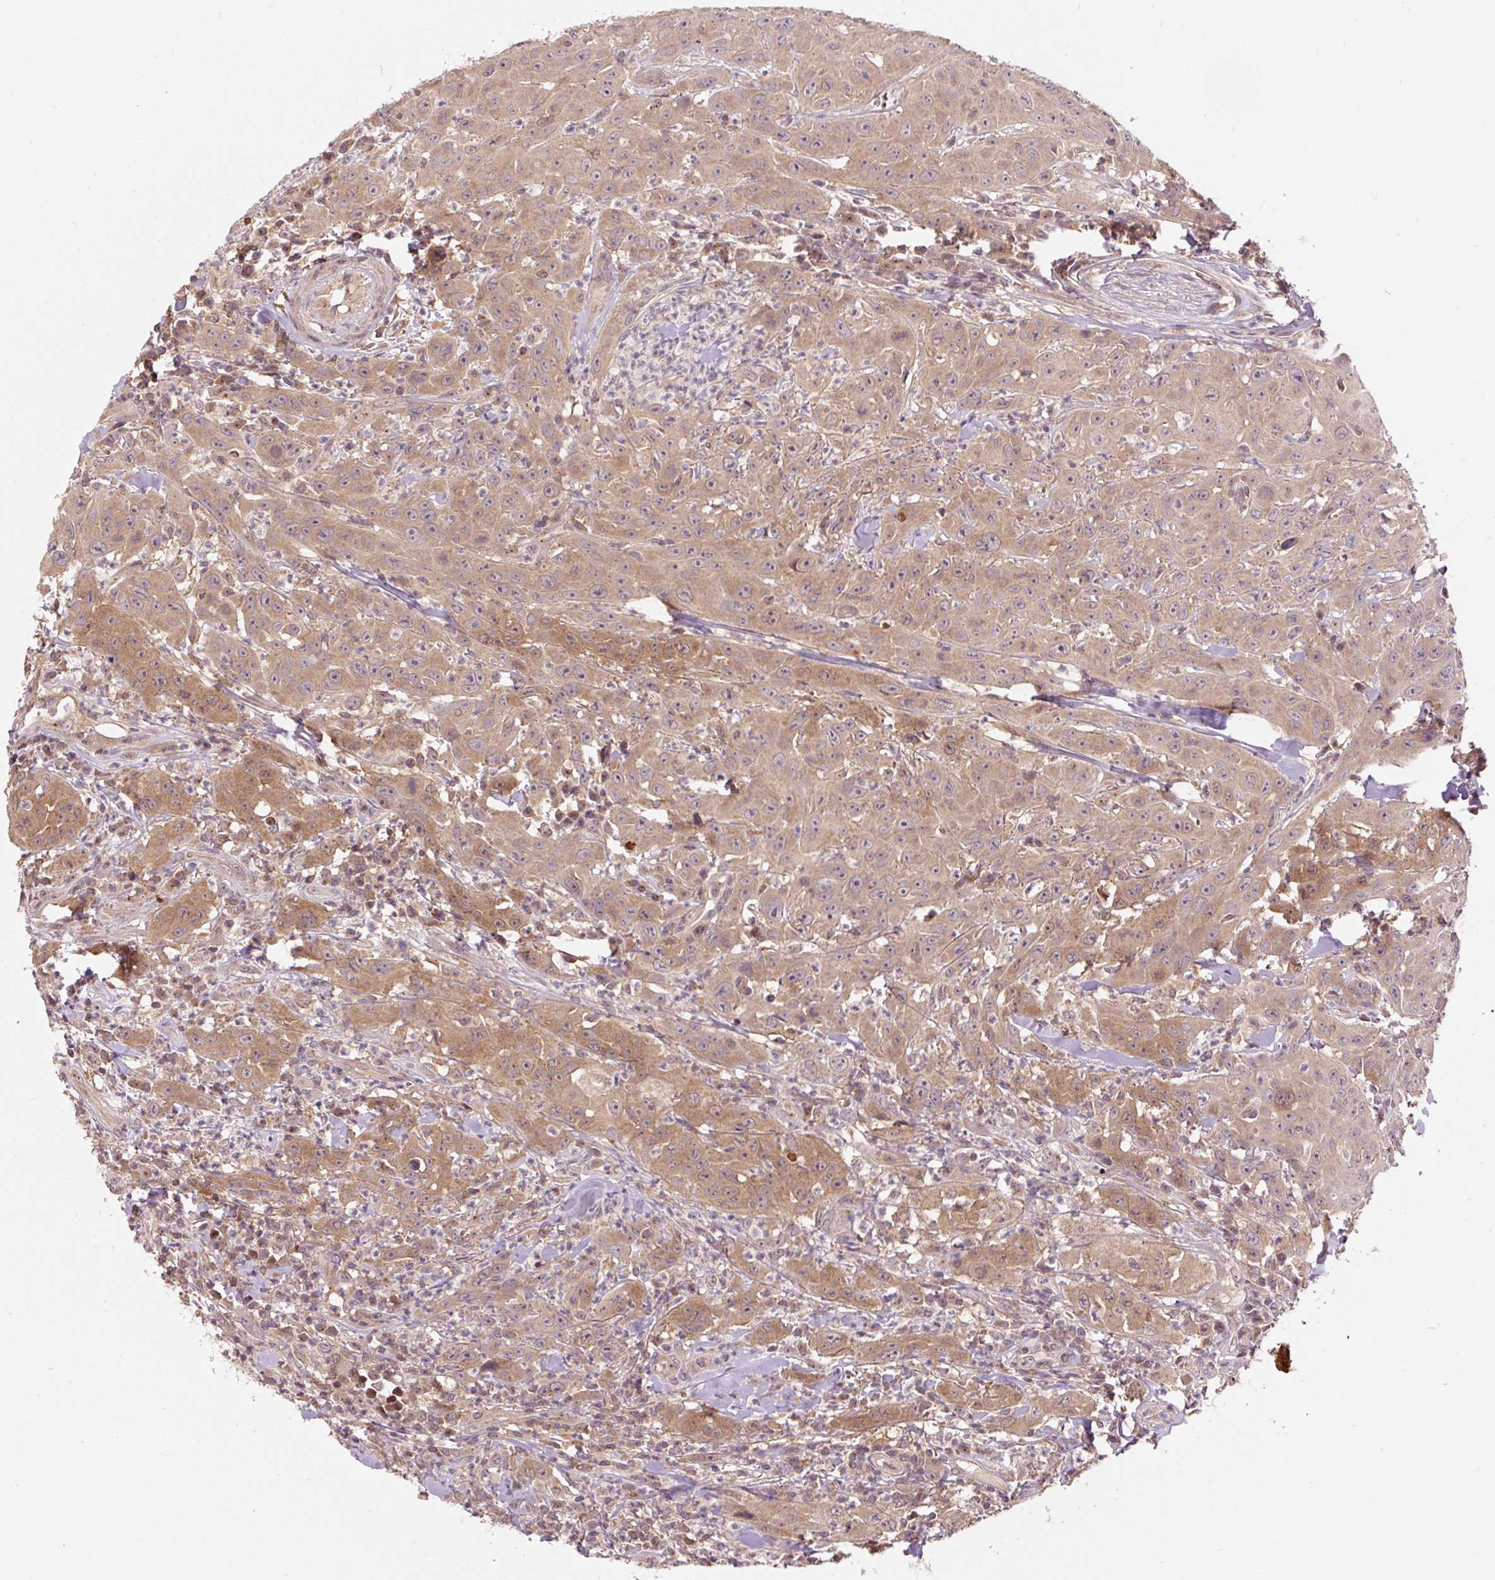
{"staining": {"intensity": "moderate", "quantity": ">75%", "location": "cytoplasmic/membranous"}, "tissue": "head and neck cancer", "cell_type": "Tumor cells", "image_type": "cancer", "snomed": [{"axis": "morphology", "description": "Squamous cell carcinoma, NOS"}, {"axis": "topography", "description": "Skin"}, {"axis": "topography", "description": "Head-Neck"}], "caption": "Brown immunohistochemical staining in human head and neck cancer reveals moderate cytoplasmic/membranous positivity in approximately >75% of tumor cells. The staining is performed using DAB (3,3'-diaminobenzidine) brown chromogen to label protein expression. The nuclei are counter-stained blue using hematoxylin.", "gene": "MMS19", "patient": {"sex": "male", "age": 80}}